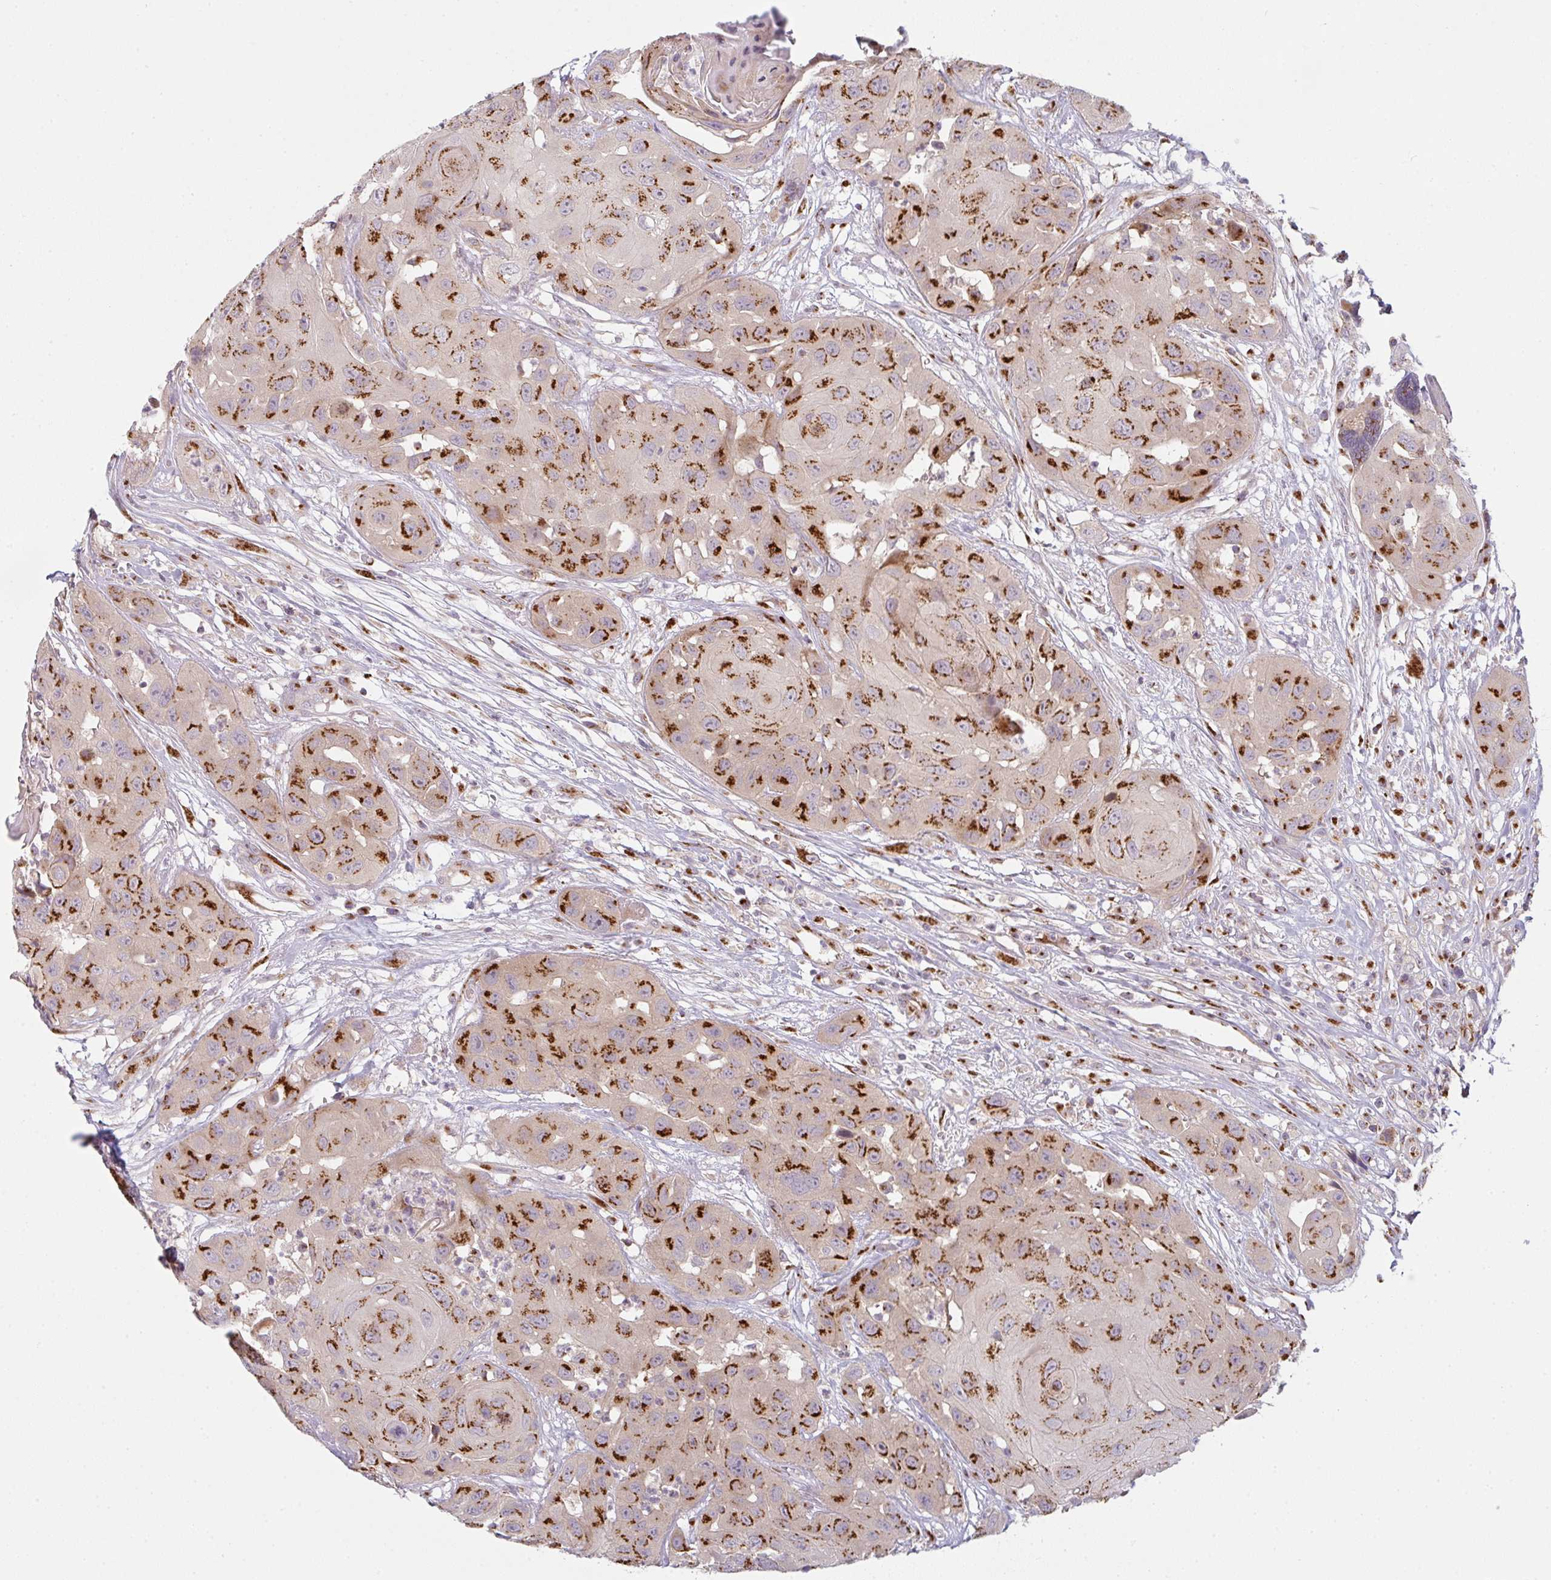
{"staining": {"intensity": "strong", "quantity": ">75%", "location": "cytoplasmic/membranous"}, "tissue": "head and neck cancer", "cell_type": "Tumor cells", "image_type": "cancer", "snomed": [{"axis": "morphology", "description": "Squamous cell carcinoma, NOS"}, {"axis": "topography", "description": "Head-Neck"}], "caption": "This is an image of immunohistochemistry staining of head and neck squamous cell carcinoma, which shows strong expression in the cytoplasmic/membranous of tumor cells.", "gene": "GVQW3", "patient": {"sex": "male", "age": 83}}